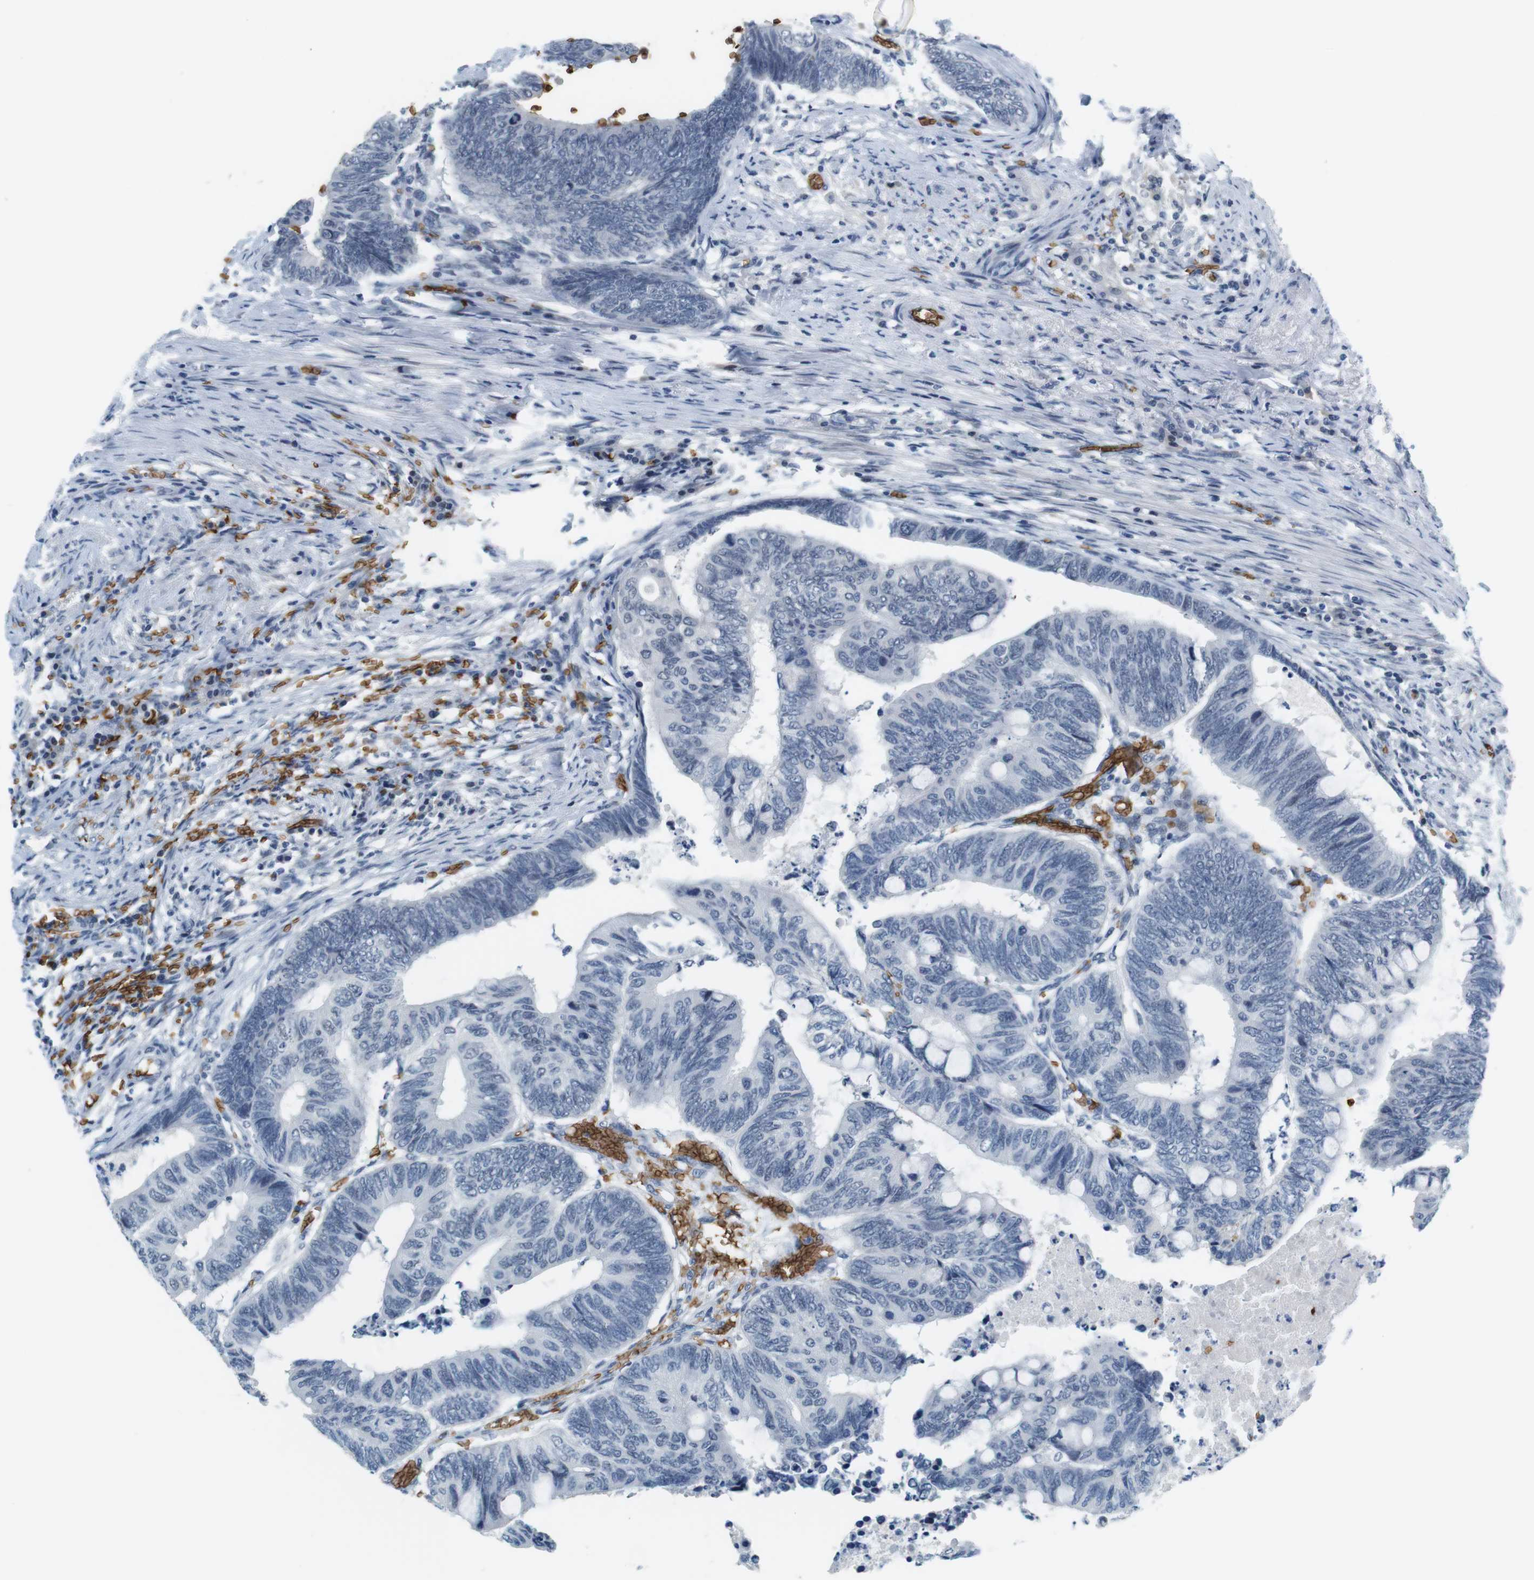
{"staining": {"intensity": "negative", "quantity": "none", "location": "none"}, "tissue": "colorectal cancer", "cell_type": "Tumor cells", "image_type": "cancer", "snomed": [{"axis": "morphology", "description": "Normal tissue, NOS"}, {"axis": "morphology", "description": "Adenocarcinoma, NOS"}, {"axis": "topography", "description": "Rectum"}, {"axis": "topography", "description": "Peripheral nerve tissue"}], "caption": "High magnification brightfield microscopy of colorectal cancer stained with DAB (brown) and counterstained with hematoxylin (blue): tumor cells show no significant positivity.", "gene": "SLC4A1", "patient": {"sex": "male", "age": 92}}